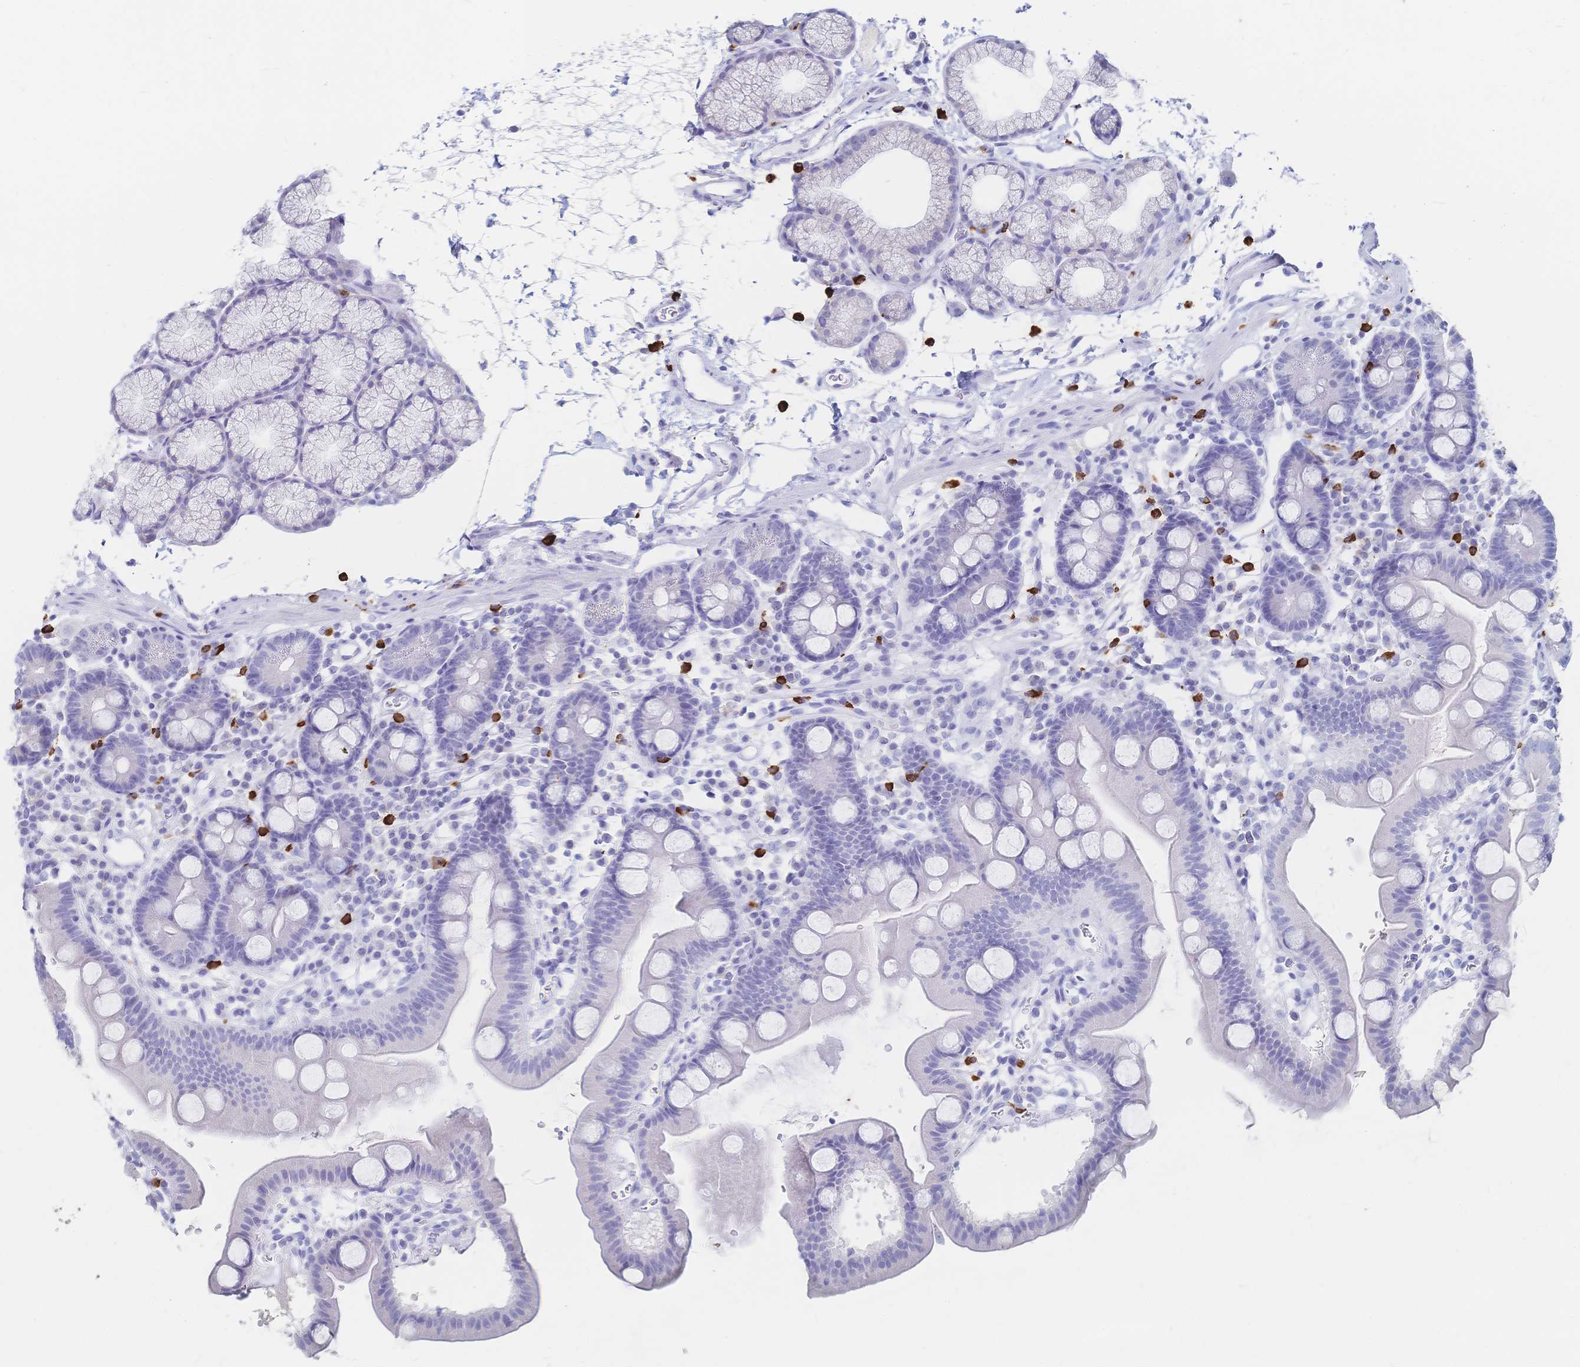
{"staining": {"intensity": "negative", "quantity": "none", "location": "none"}, "tissue": "duodenum", "cell_type": "Glandular cells", "image_type": "normal", "snomed": [{"axis": "morphology", "description": "Normal tissue, NOS"}, {"axis": "topography", "description": "Duodenum"}], "caption": "Photomicrograph shows no protein staining in glandular cells of unremarkable duodenum.", "gene": "IL2RB", "patient": {"sex": "male", "age": 59}}